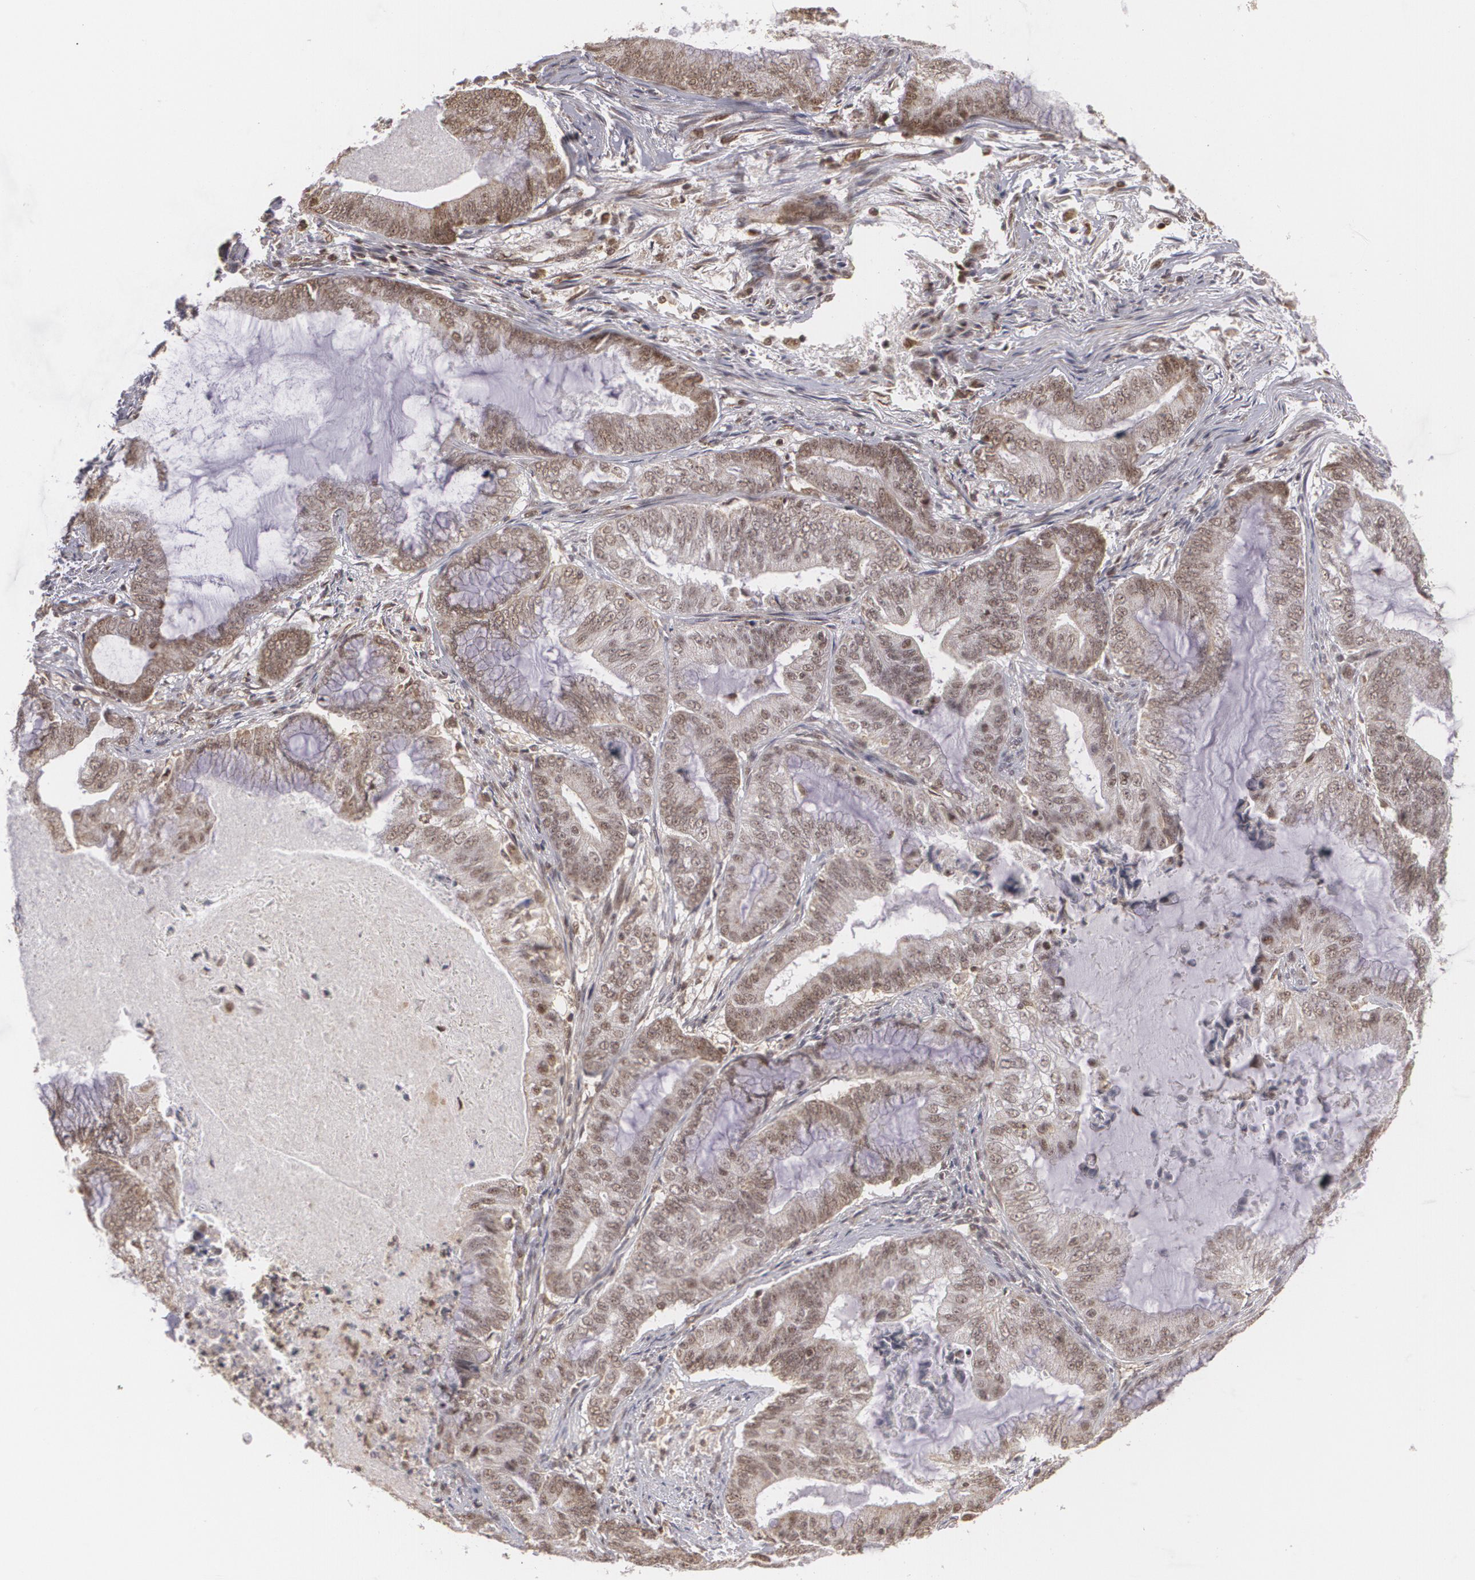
{"staining": {"intensity": "weak", "quantity": ">75%", "location": "nuclear"}, "tissue": "endometrial cancer", "cell_type": "Tumor cells", "image_type": "cancer", "snomed": [{"axis": "morphology", "description": "Adenocarcinoma, NOS"}, {"axis": "topography", "description": "Endometrium"}], "caption": "This is a micrograph of immunohistochemistry (IHC) staining of endometrial cancer (adenocarcinoma), which shows weak staining in the nuclear of tumor cells.", "gene": "MXD1", "patient": {"sex": "female", "age": 63}}